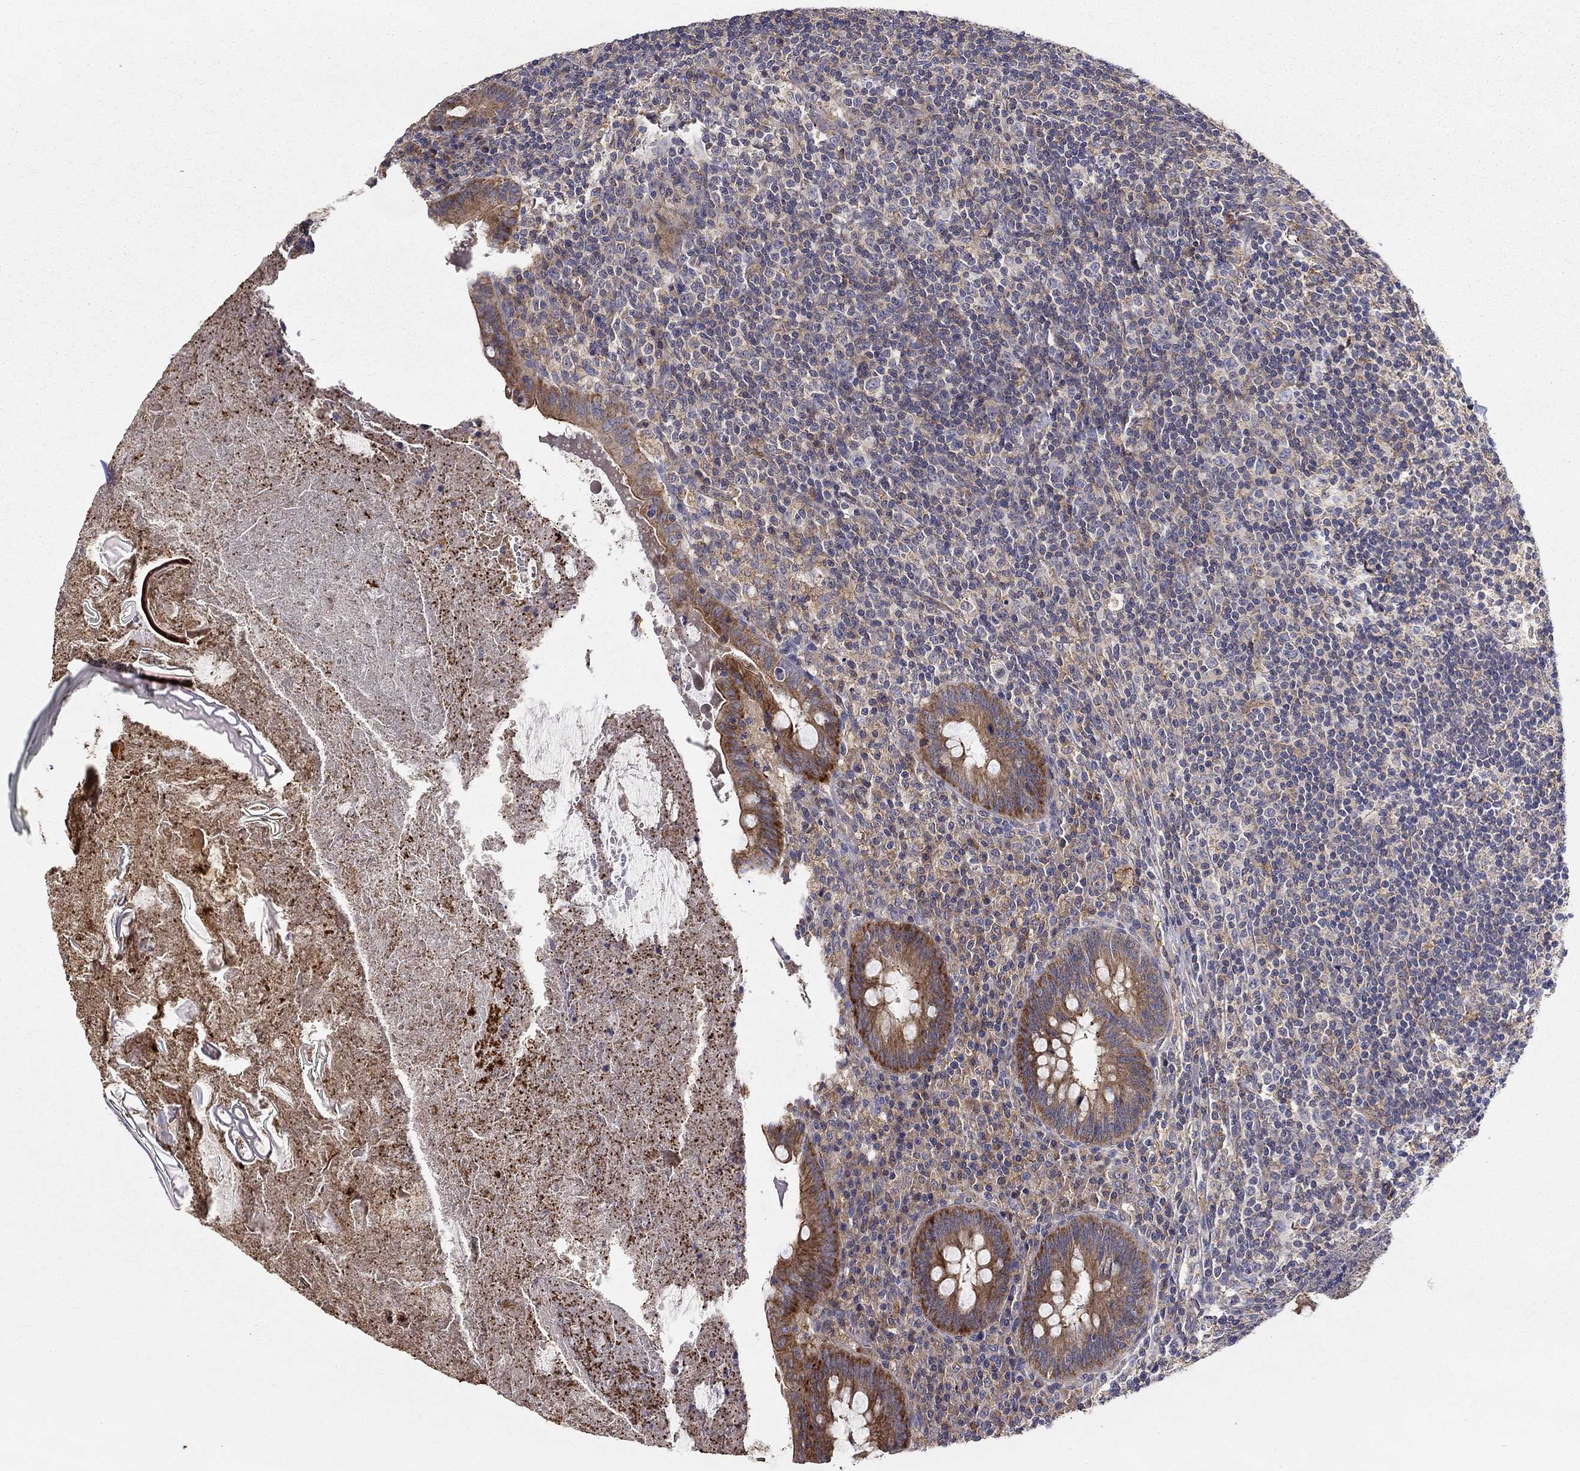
{"staining": {"intensity": "strong", "quantity": "<25%", "location": "cytoplasmic/membranous"}, "tissue": "appendix", "cell_type": "Glandular cells", "image_type": "normal", "snomed": [{"axis": "morphology", "description": "Normal tissue, NOS"}, {"axis": "topography", "description": "Appendix"}], "caption": "Approximately <25% of glandular cells in normal human appendix exhibit strong cytoplasmic/membranous protein staining as visualized by brown immunohistochemical staining.", "gene": "ALDH4A1", "patient": {"sex": "male", "age": 47}}